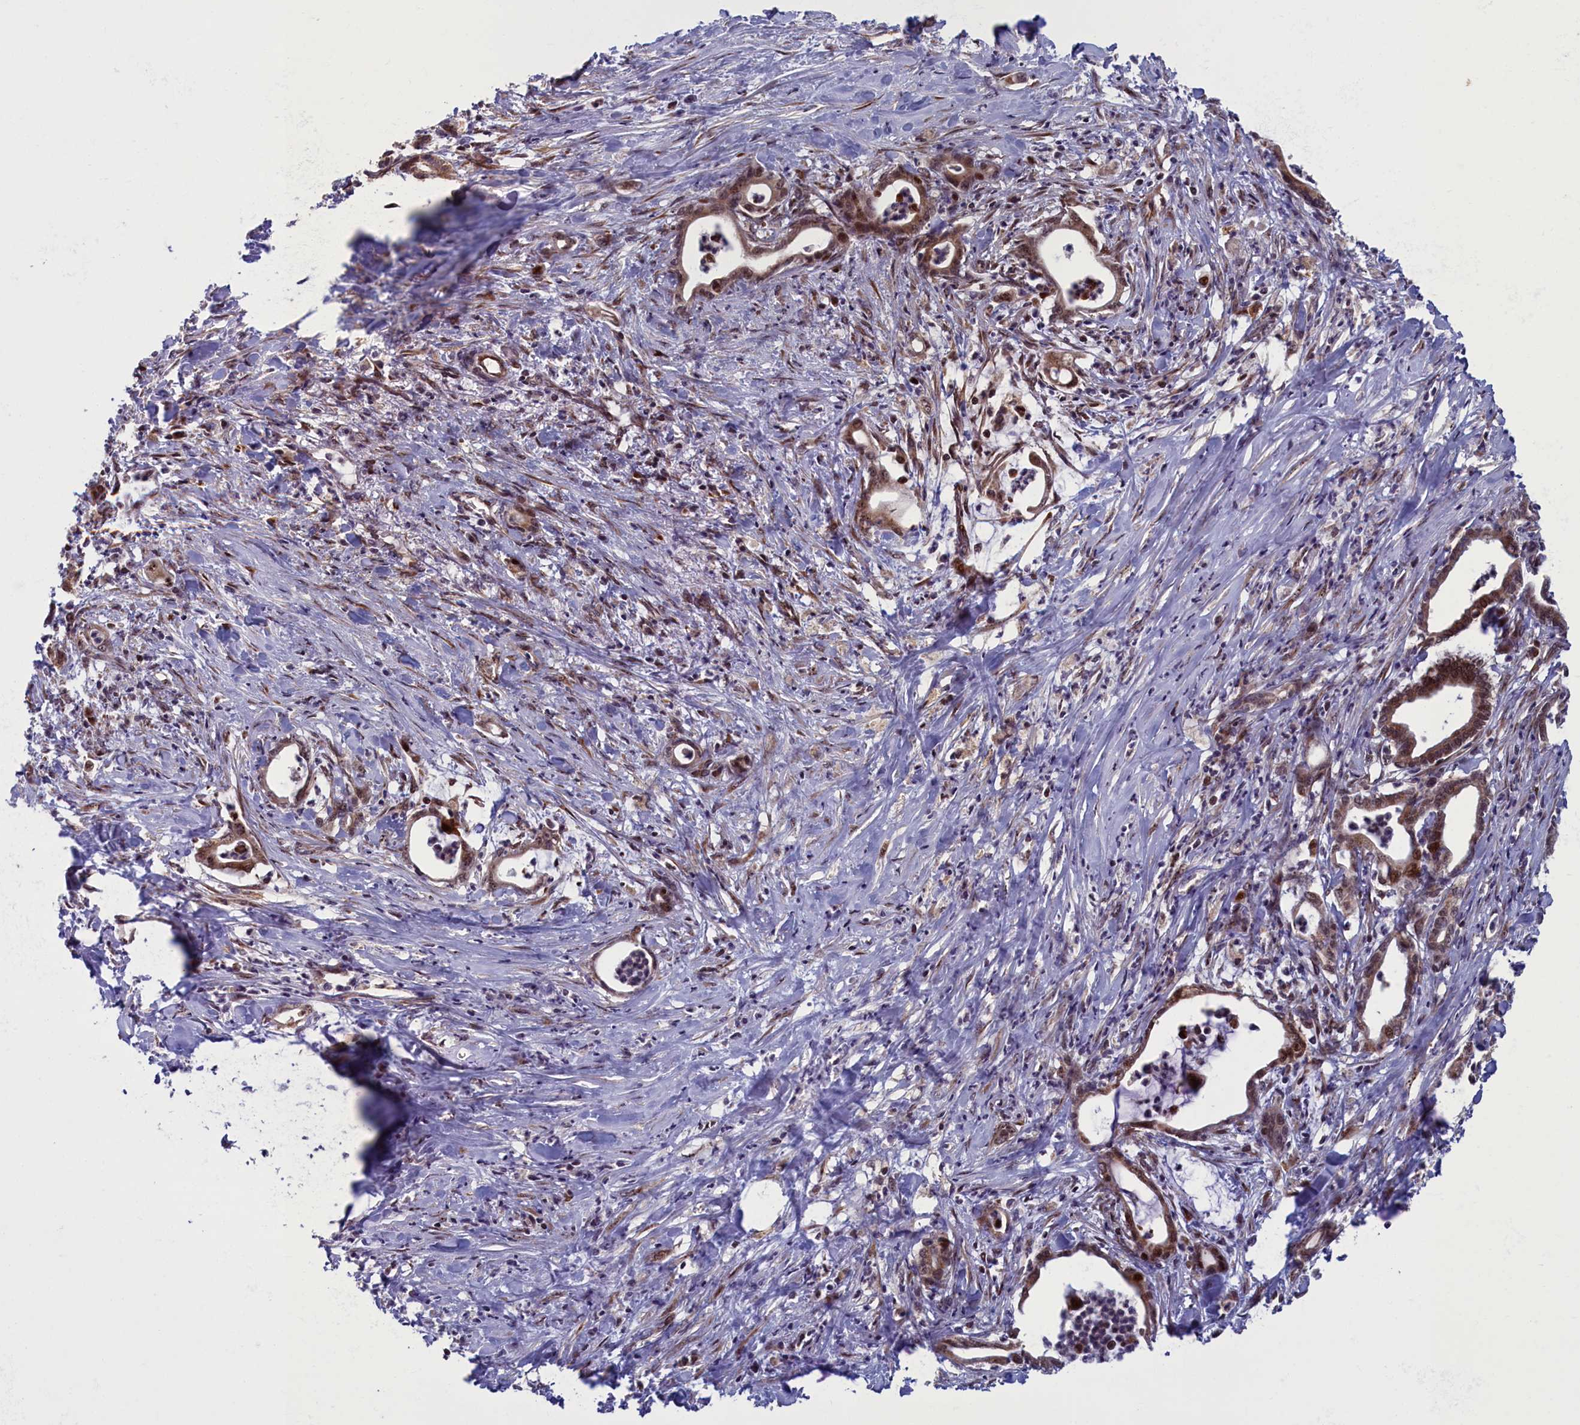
{"staining": {"intensity": "moderate", "quantity": ">75%", "location": "cytoplasmic/membranous,nuclear"}, "tissue": "pancreatic cancer", "cell_type": "Tumor cells", "image_type": "cancer", "snomed": [{"axis": "morphology", "description": "Adenocarcinoma, NOS"}, {"axis": "topography", "description": "Pancreas"}], "caption": "Immunohistochemical staining of human adenocarcinoma (pancreatic) exhibits medium levels of moderate cytoplasmic/membranous and nuclear positivity in about >75% of tumor cells.", "gene": "PLA2G10", "patient": {"sex": "female", "age": 55}}